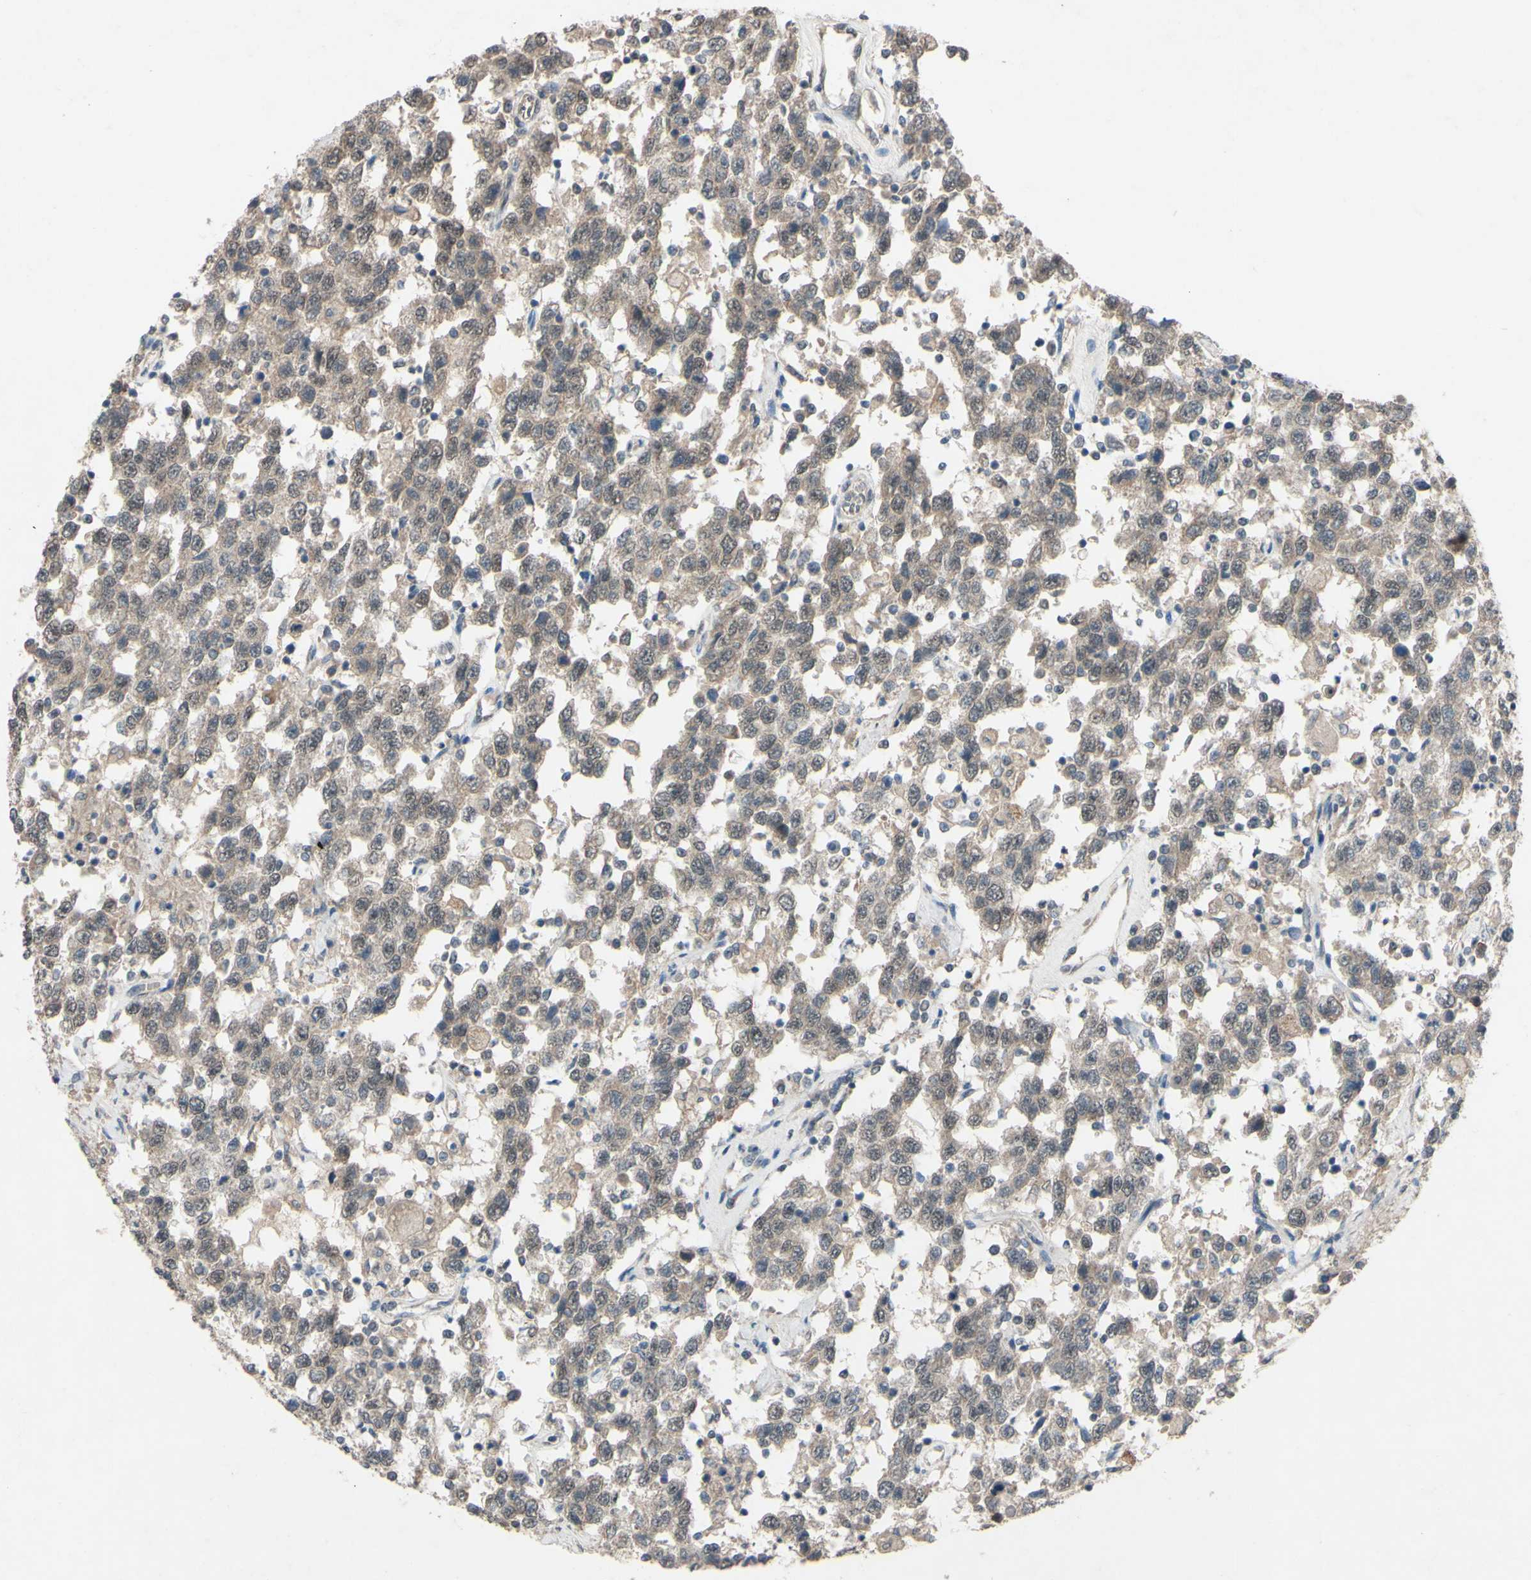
{"staining": {"intensity": "weak", "quantity": ">75%", "location": "cytoplasmic/membranous"}, "tissue": "testis cancer", "cell_type": "Tumor cells", "image_type": "cancer", "snomed": [{"axis": "morphology", "description": "Seminoma, NOS"}, {"axis": "topography", "description": "Testis"}], "caption": "Brown immunohistochemical staining in human testis seminoma shows weak cytoplasmic/membranous positivity in about >75% of tumor cells. (DAB (3,3'-diaminobenzidine) = brown stain, brightfield microscopy at high magnification).", "gene": "CDCP1", "patient": {"sex": "male", "age": 41}}